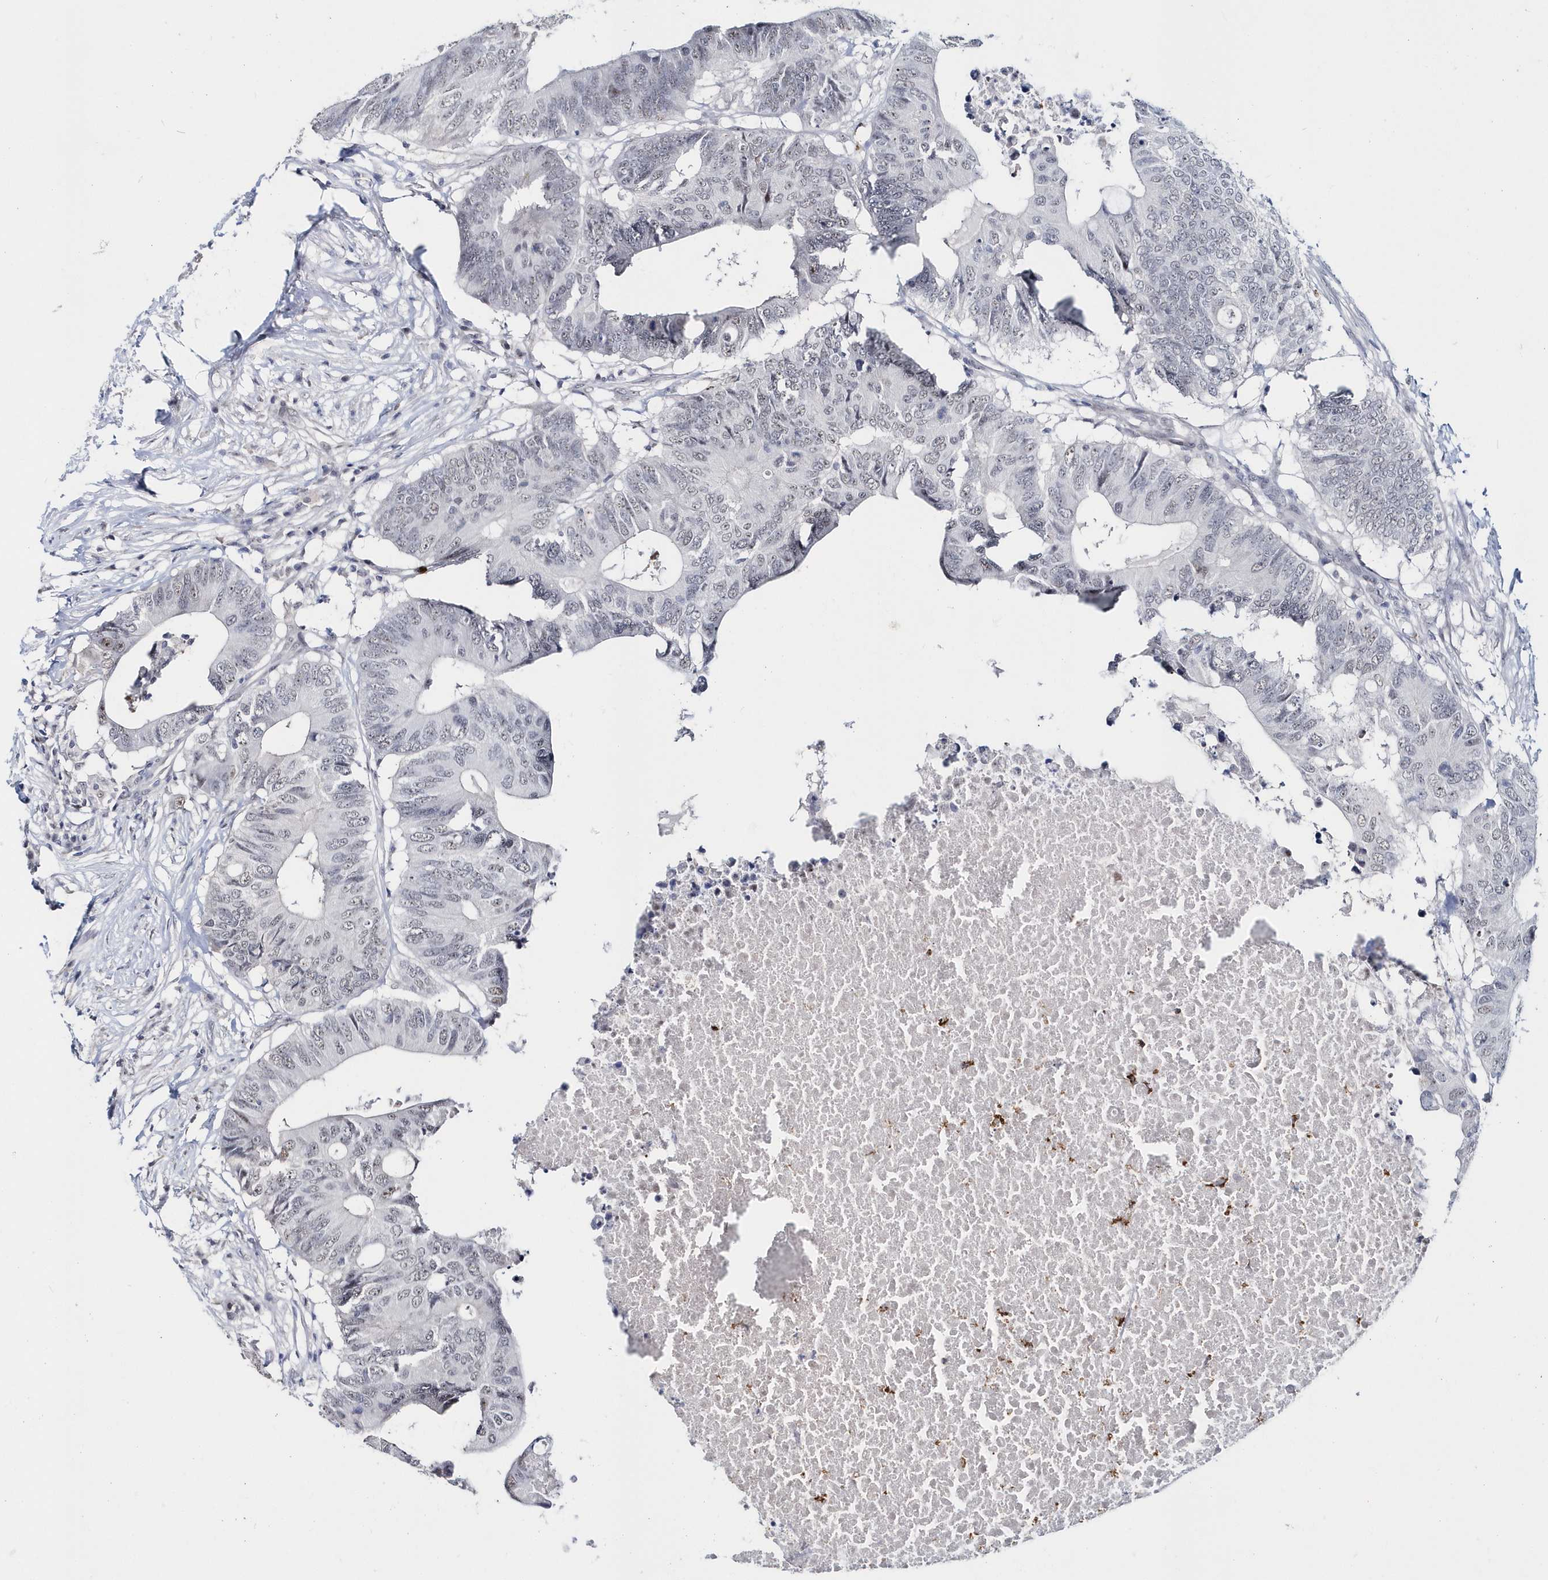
{"staining": {"intensity": "weak", "quantity": "<25%", "location": "nuclear"}, "tissue": "colorectal cancer", "cell_type": "Tumor cells", "image_type": "cancer", "snomed": [{"axis": "morphology", "description": "Adenocarcinoma, NOS"}, {"axis": "topography", "description": "Colon"}], "caption": "Immunohistochemistry micrograph of colorectal adenocarcinoma stained for a protein (brown), which reveals no staining in tumor cells.", "gene": "ASCL4", "patient": {"sex": "male", "age": 71}}